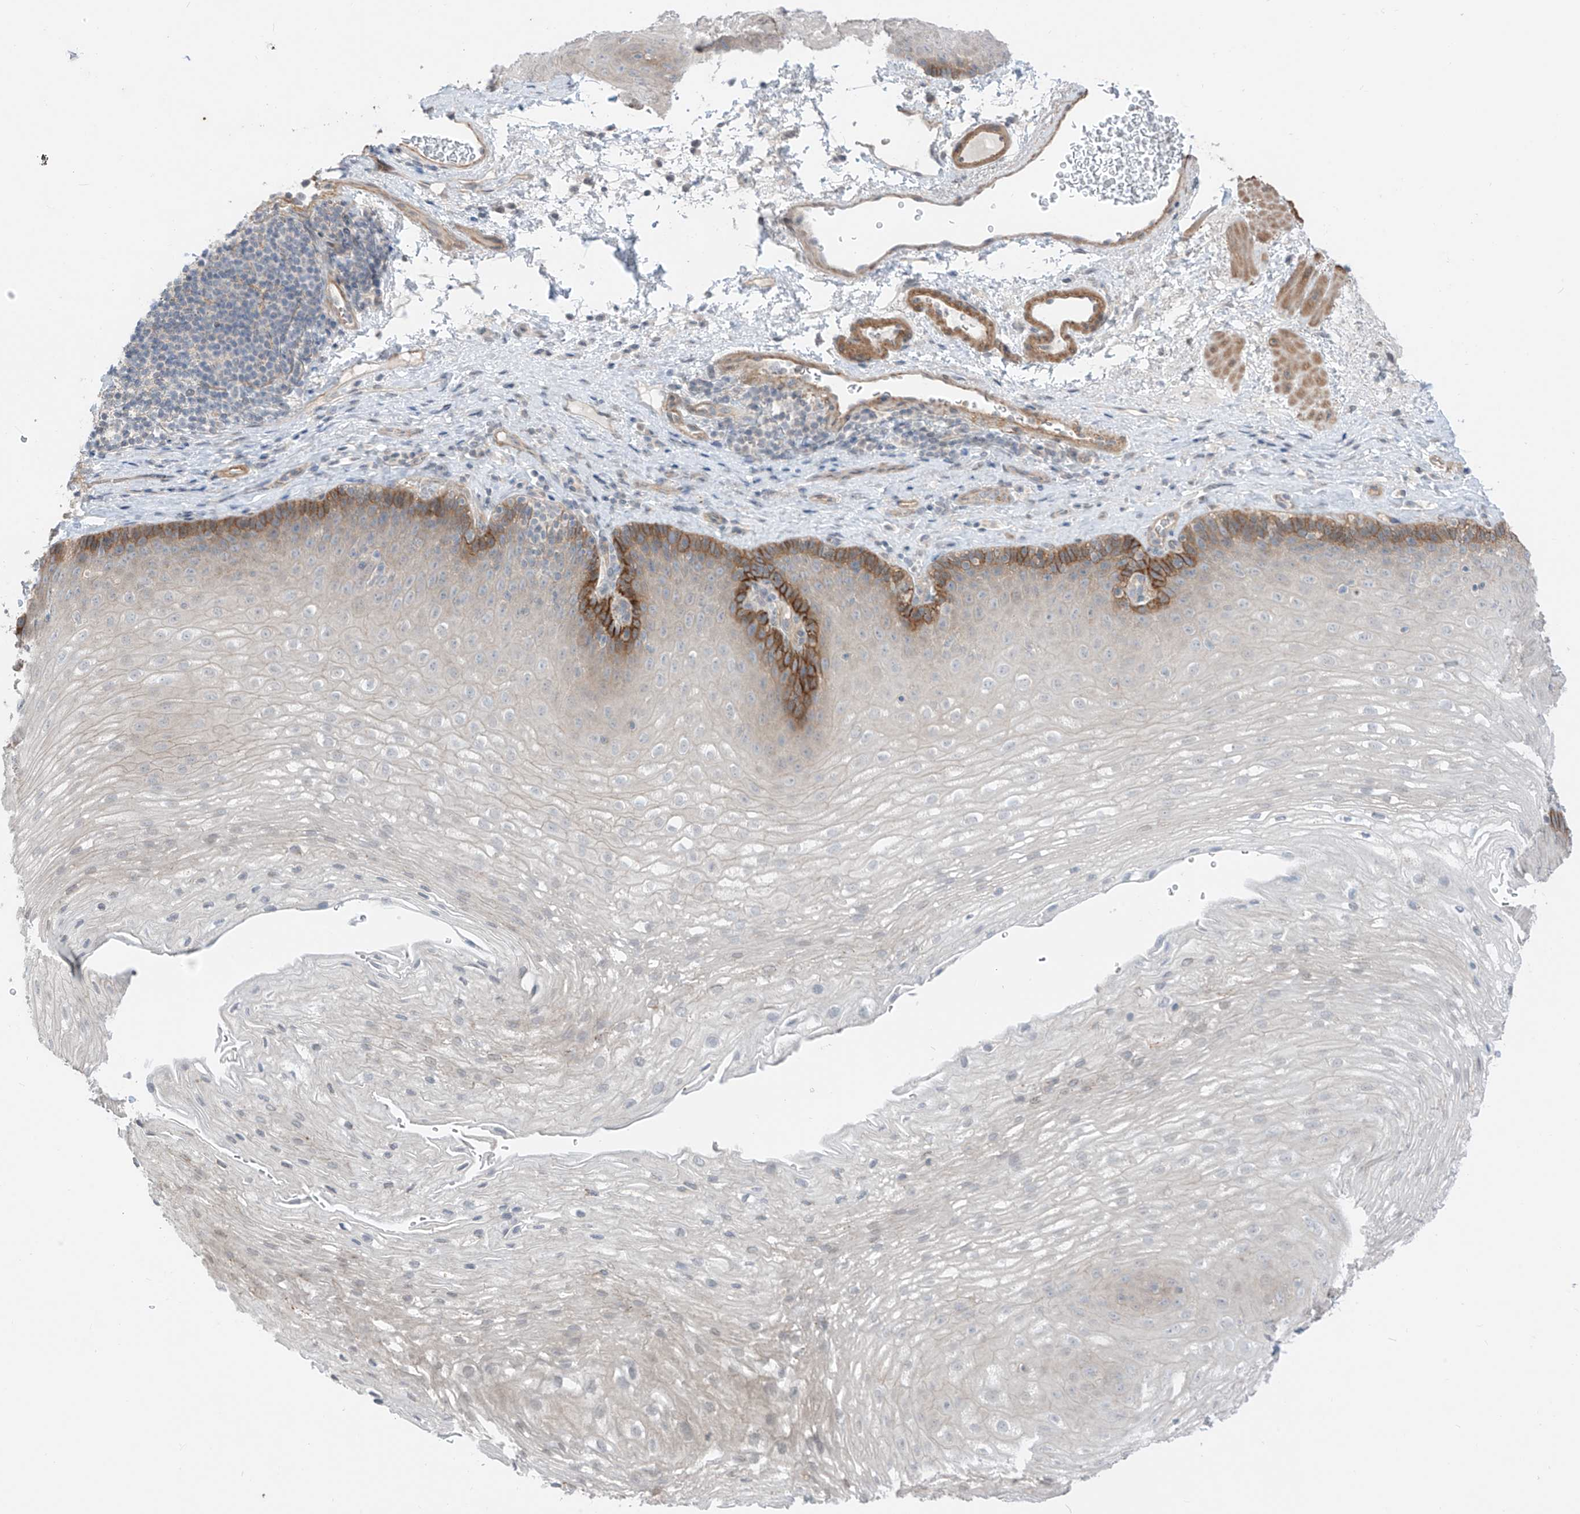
{"staining": {"intensity": "strong", "quantity": "<25%", "location": "cytoplasmic/membranous"}, "tissue": "esophagus", "cell_type": "Squamous epithelial cells", "image_type": "normal", "snomed": [{"axis": "morphology", "description": "Normal tissue, NOS"}, {"axis": "topography", "description": "Esophagus"}], "caption": "The histopathology image exhibits staining of unremarkable esophagus, revealing strong cytoplasmic/membranous protein expression (brown color) within squamous epithelial cells.", "gene": "ABLIM2", "patient": {"sex": "female", "age": 66}}